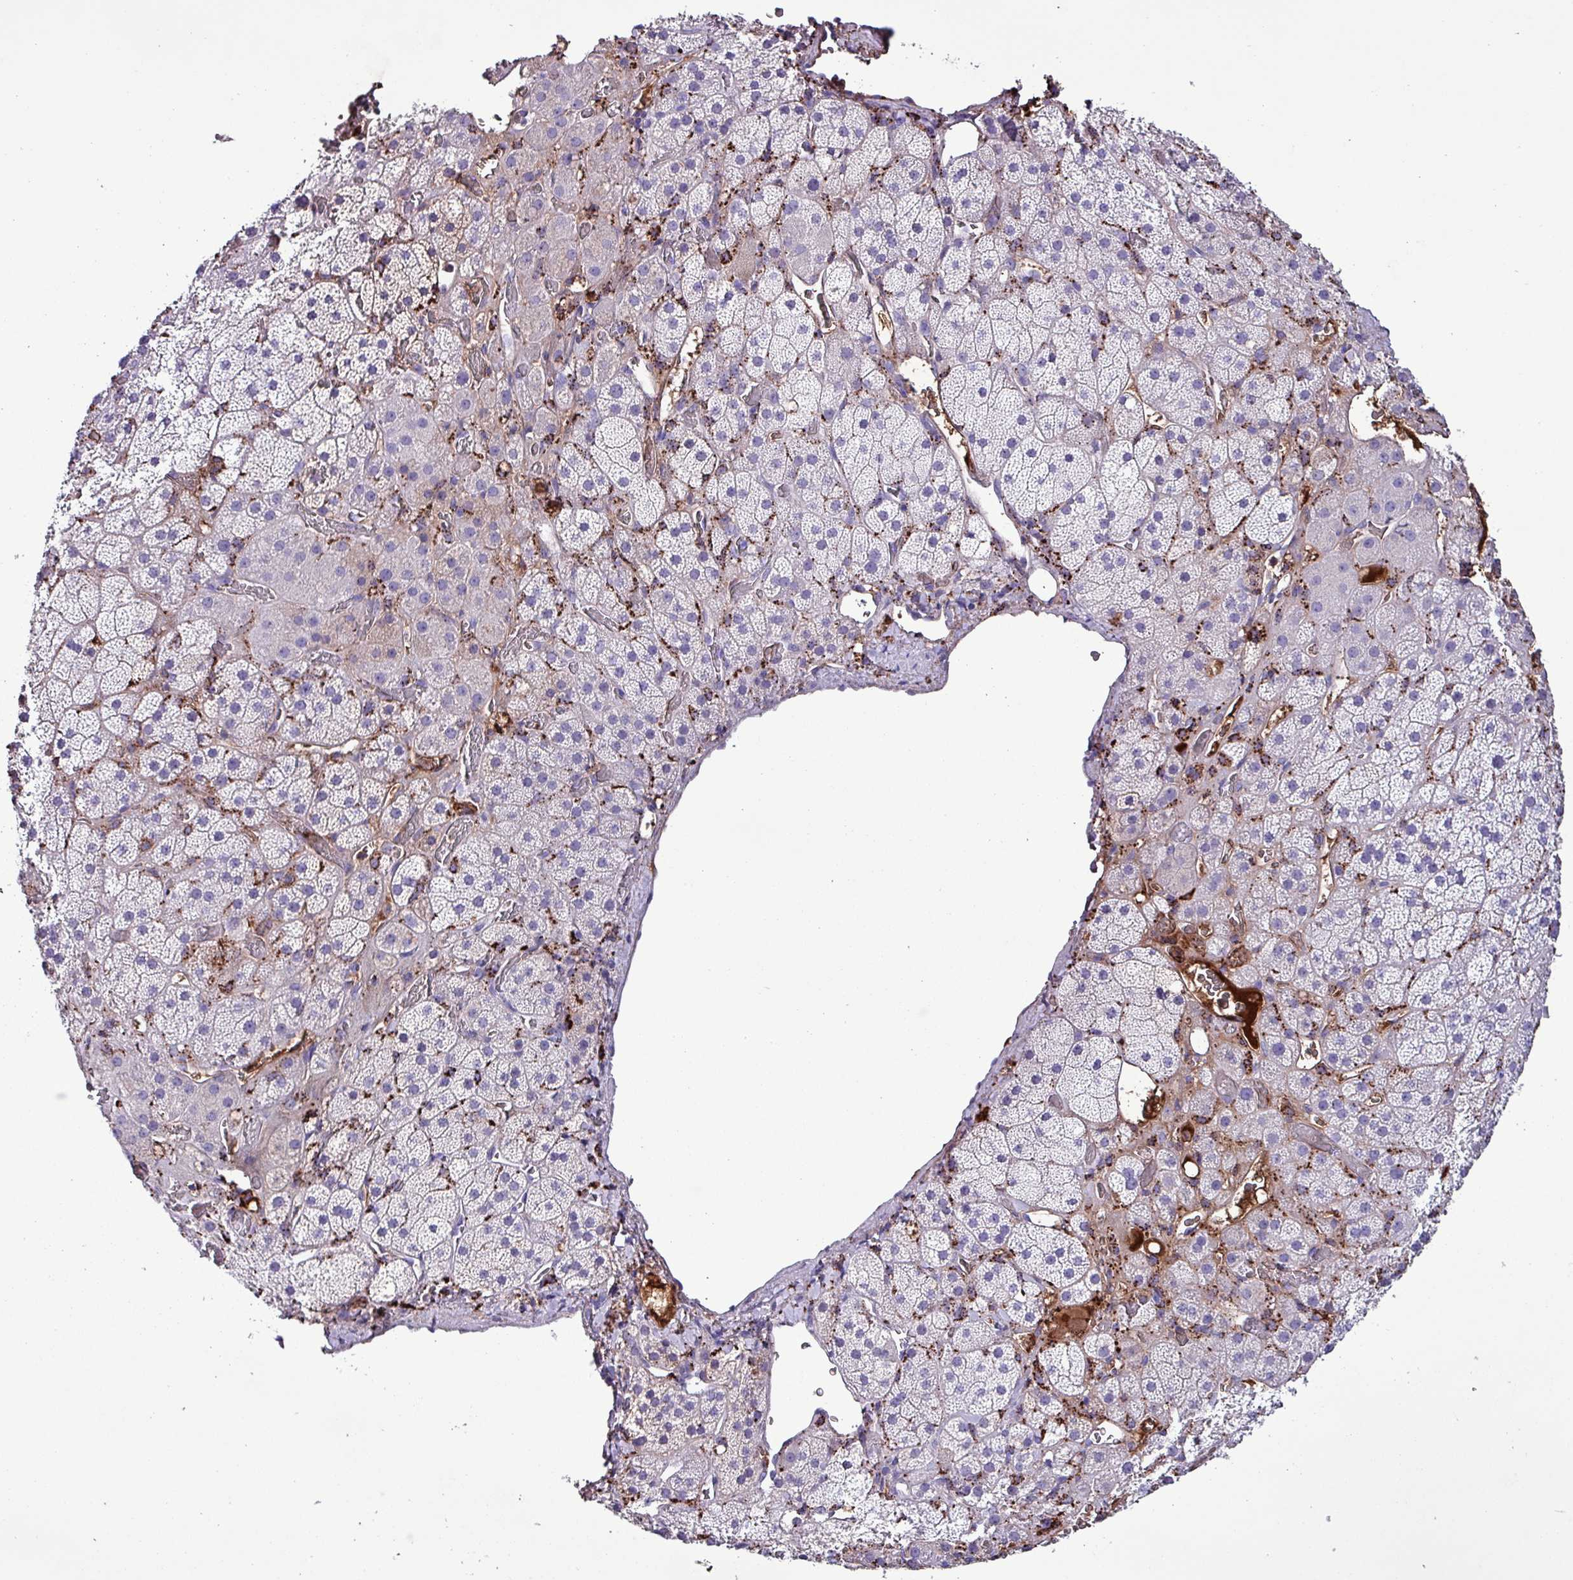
{"staining": {"intensity": "negative", "quantity": "none", "location": "none"}, "tissue": "adrenal gland", "cell_type": "Glandular cells", "image_type": "normal", "snomed": [{"axis": "morphology", "description": "Normal tissue, NOS"}, {"axis": "topography", "description": "Adrenal gland"}], "caption": "DAB (3,3'-diaminobenzidine) immunohistochemical staining of normal adrenal gland displays no significant staining in glandular cells. Nuclei are stained in blue.", "gene": "HPR", "patient": {"sex": "male", "age": 57}}